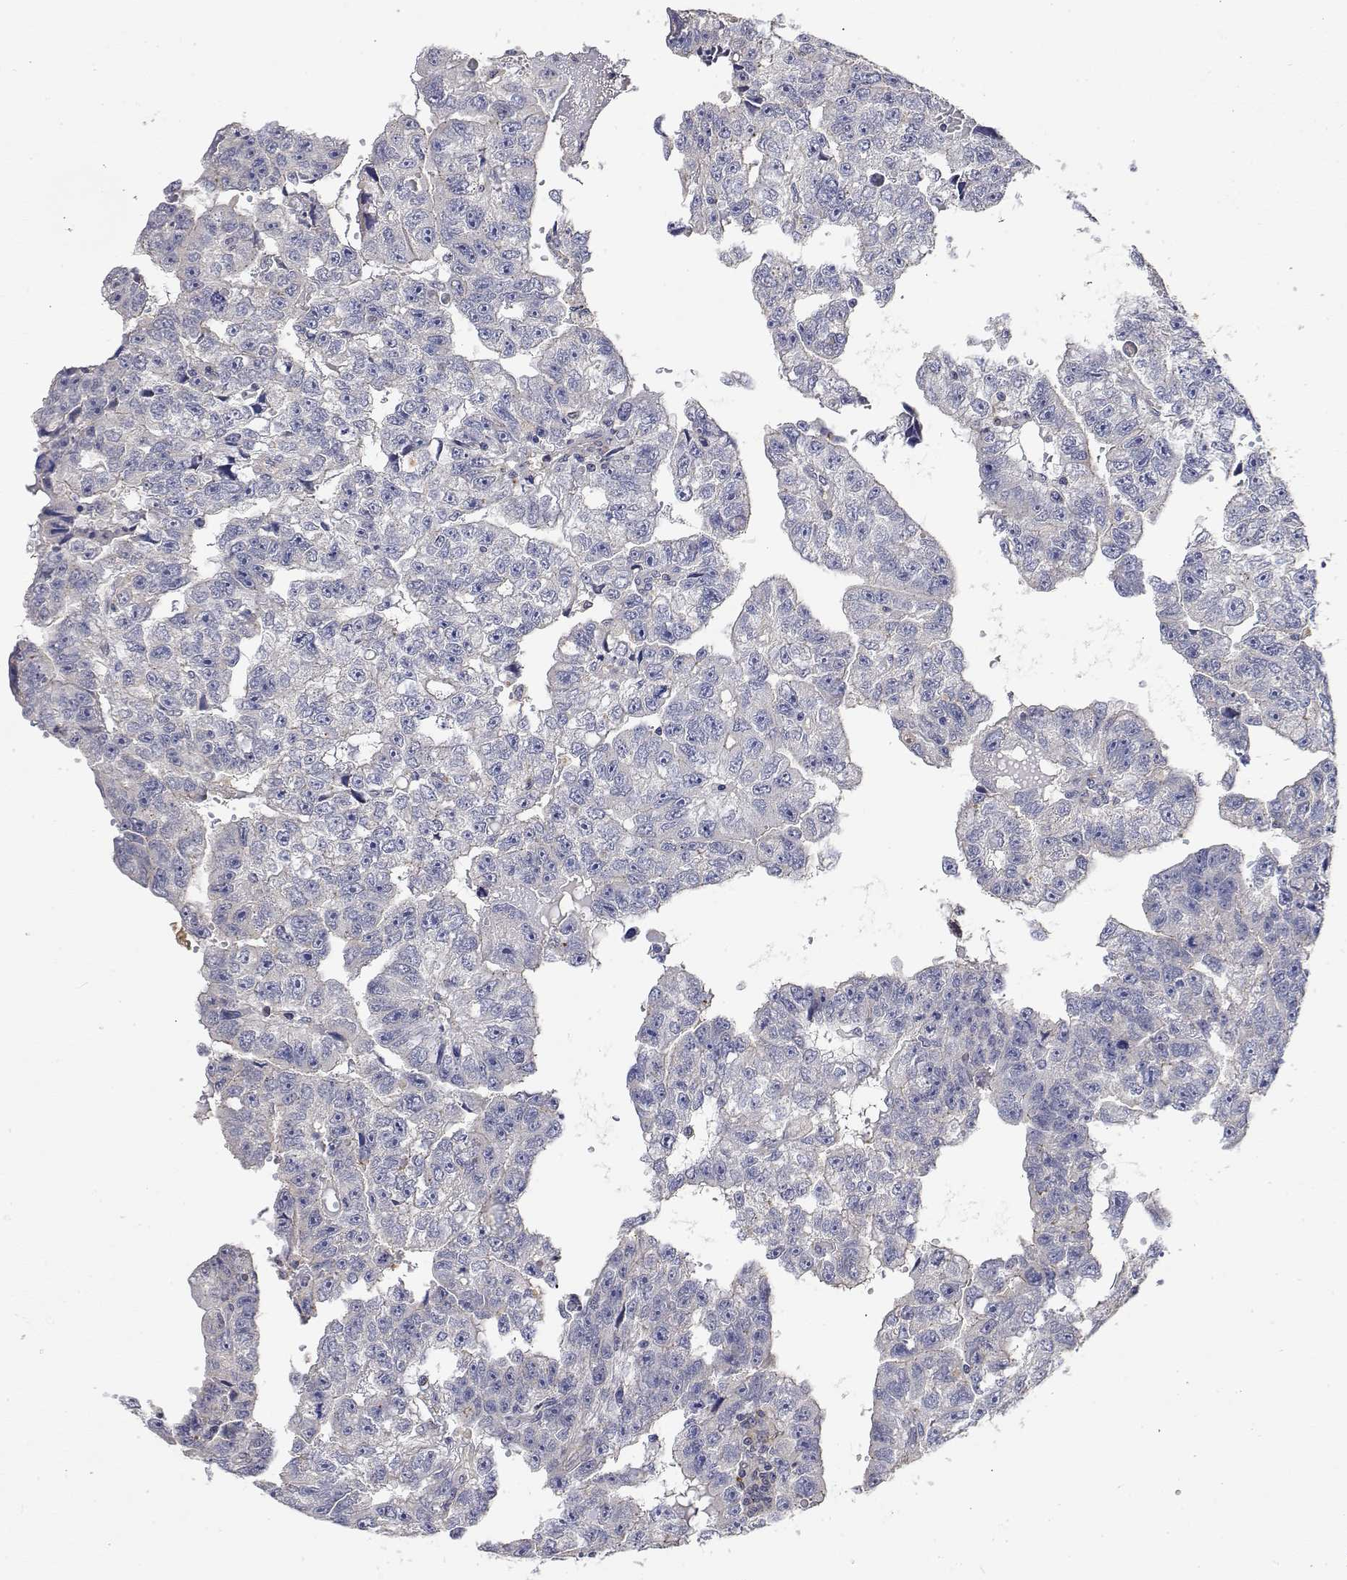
{"staining": {"intensity": "negative", "quantity": "none", "location": "none"}, "tissue": "testis cancer", "cell_type": "Tumor cells", "image_type": "cancer", "snomed": [{"axis": "morphology", "description": "Carcinoma, Embryonal, NOS"}, {"axis": "topography", "description": "Testis"}], "caption": "Photomicrograph shows no significant protein expression in tumor cells of testis cancer (embryonal carcinoma). (Stains: DAB immunohistochemistry with hematoxylin counter stain, Microscopy: brightfield microscopy at high magnification).", "gene": "LONRF3", "patient": {"sex": "male", "age": 20}}